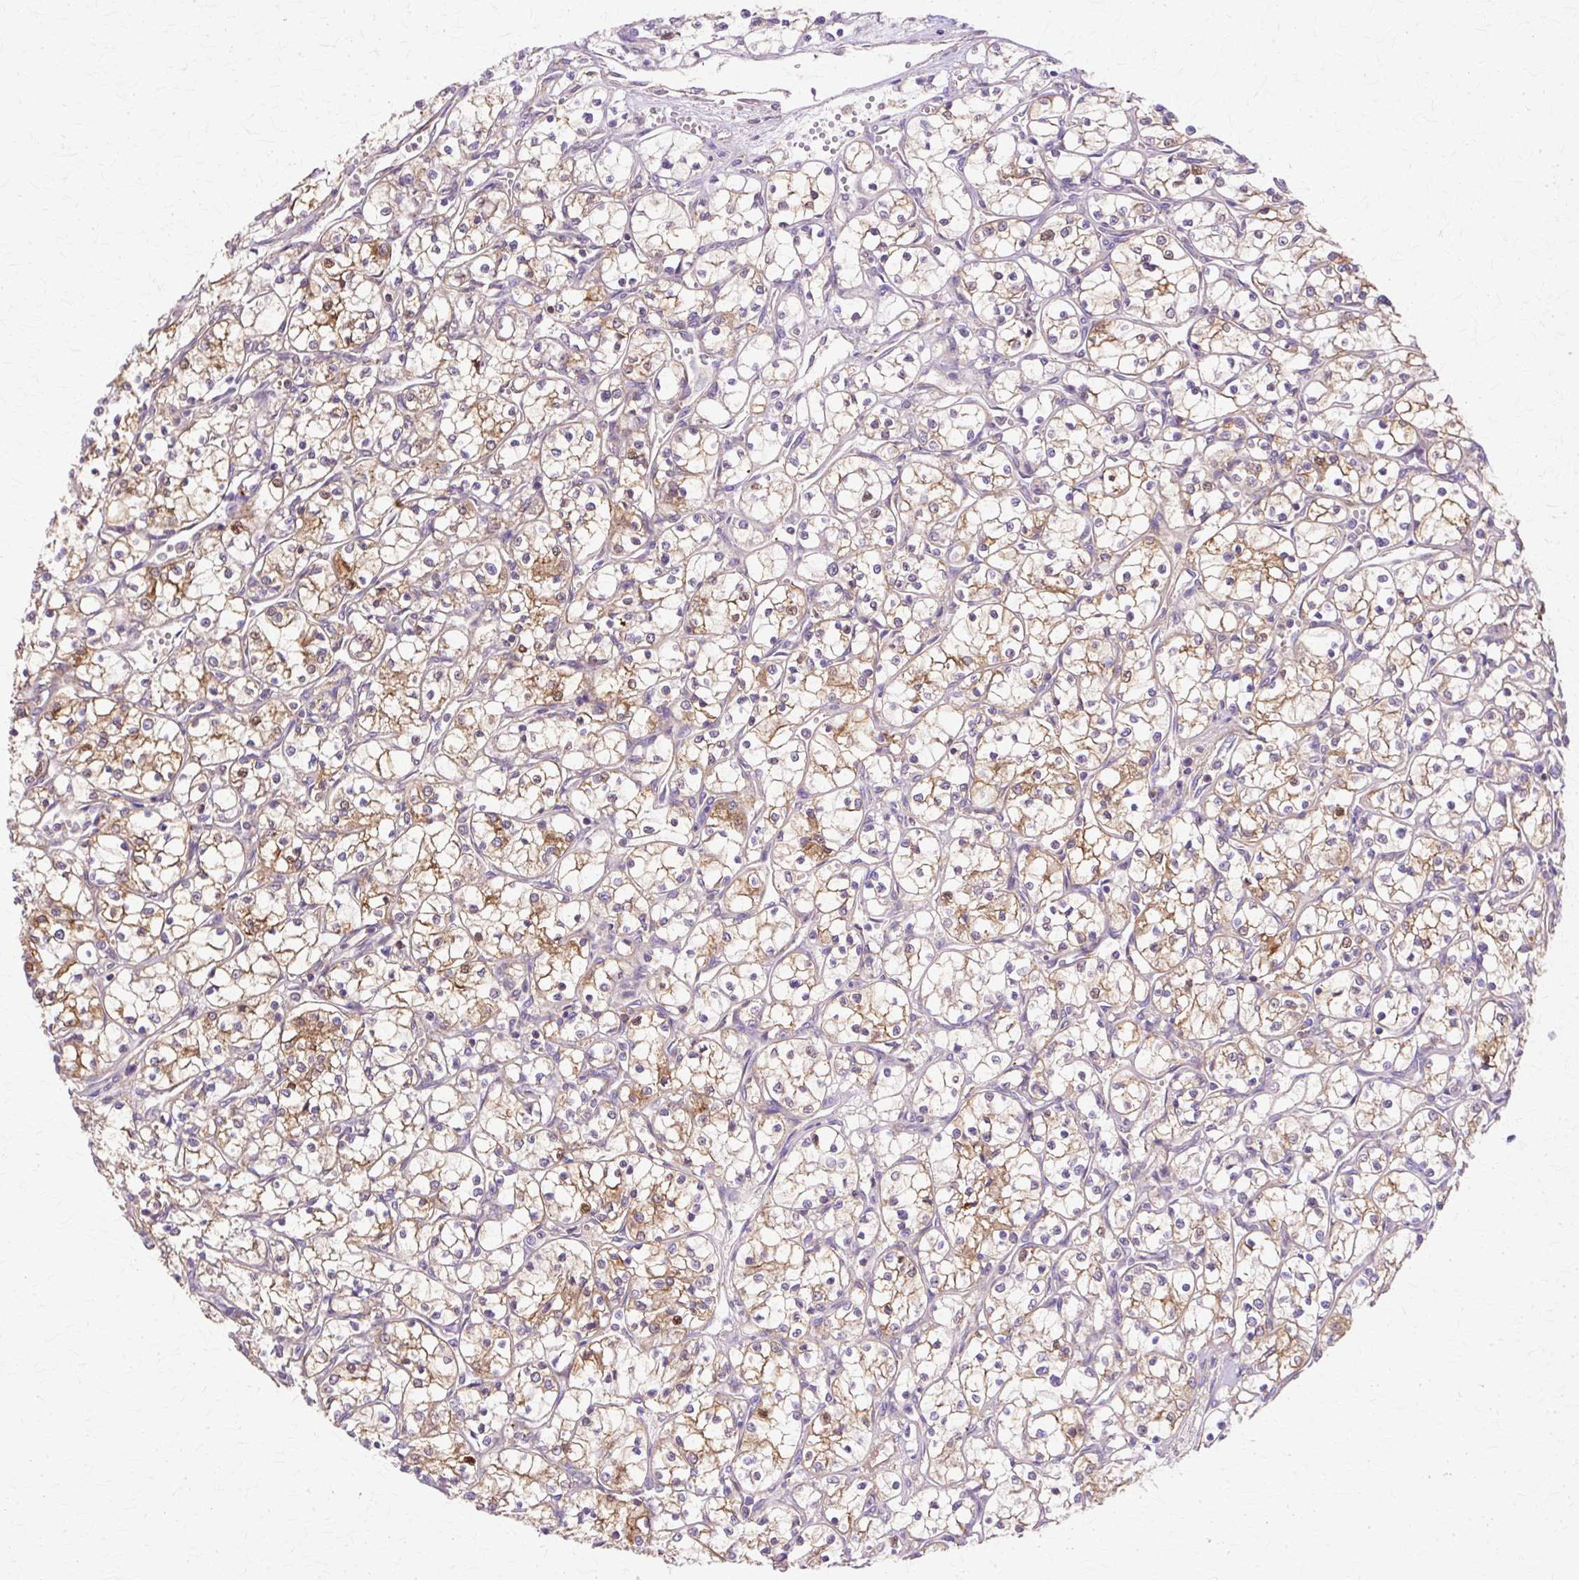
{"staining": {"intensity": "moderate", "quantity": "25%-75%", "location": "cytoplasmic/membranous"}, "tissue": "renal cancer", "cell_type": "Tumor cells", "image_type": "cancer", "snomed": [{"axis": "morphology", "description": "Adenocarcinoma, NOS"}, {"axis": "topography", "description": "Kidney"}], "caption": "Human renal cancer (adenocarcinoma) stained with a brown dye reveals moderate cytoplasmic/membranous positive staining in about 25%-75% of tumor cells.", "gene": "COPB1", "patient": {"sex": "female", "age": 69}}